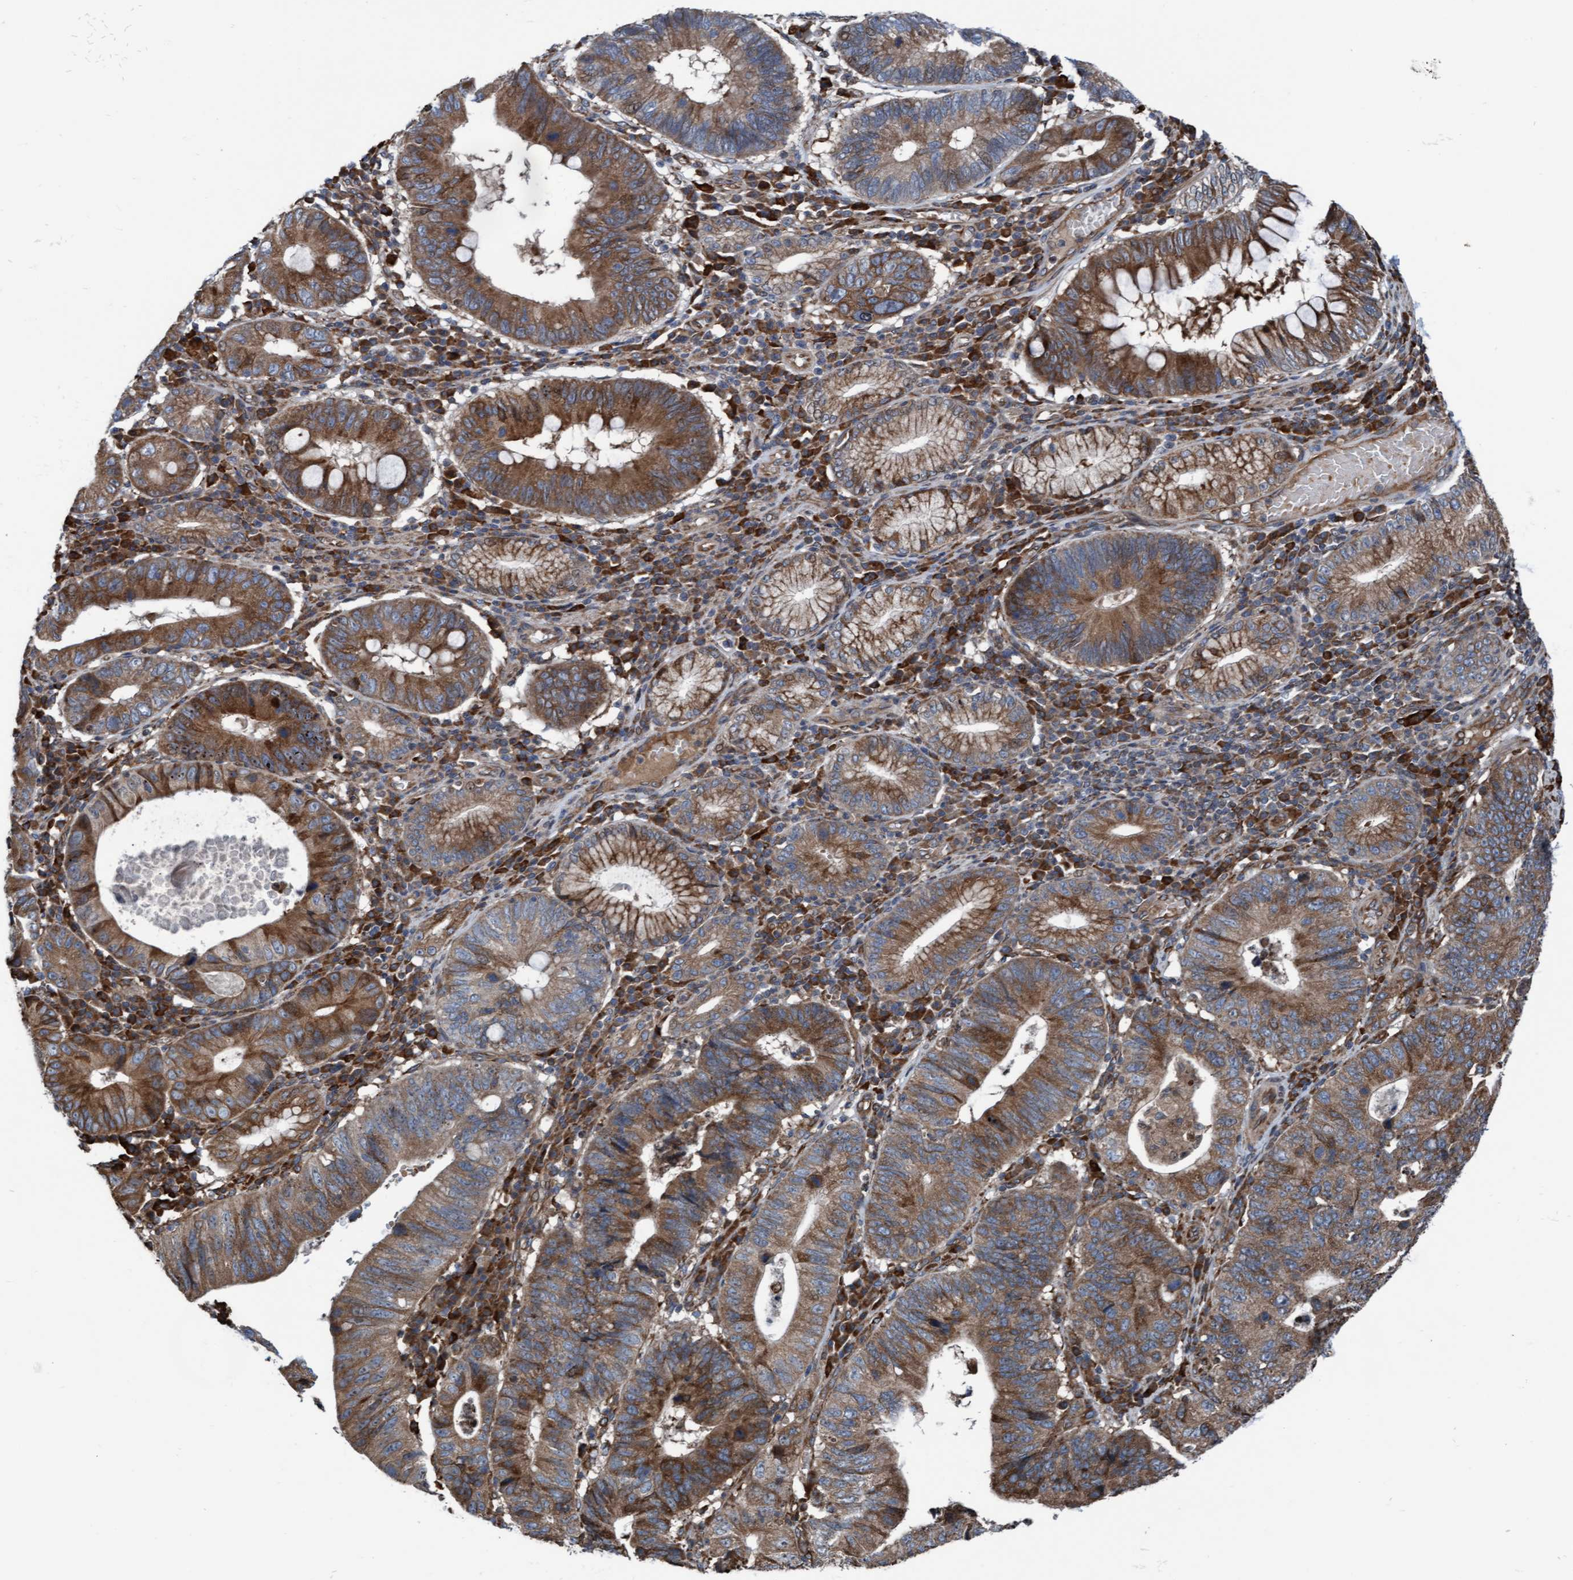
{"staining": {"intensity": "strong", "quantity": ">75%", "location": "cytoplasmic/membranous"}, "tissue": "stomach cancer", "cell_type": "Tumor cells", "image_type": "cancer", "snomed": [{"axis": "morphology", "description": "Adenocarcinoma, NOS"}, {"axis": "topography", "description": "Stomach"}], "caption": "A photomicrograph showing strong cytoplasmic/membranous positivity in approximately >75% of tumor cells in stomach cancer (adenocarcinoma), as visualized by brown immunohistochemical staining.", "gene": "RAP1GAP2", "patient": {"sex": "male", "age": 59}}